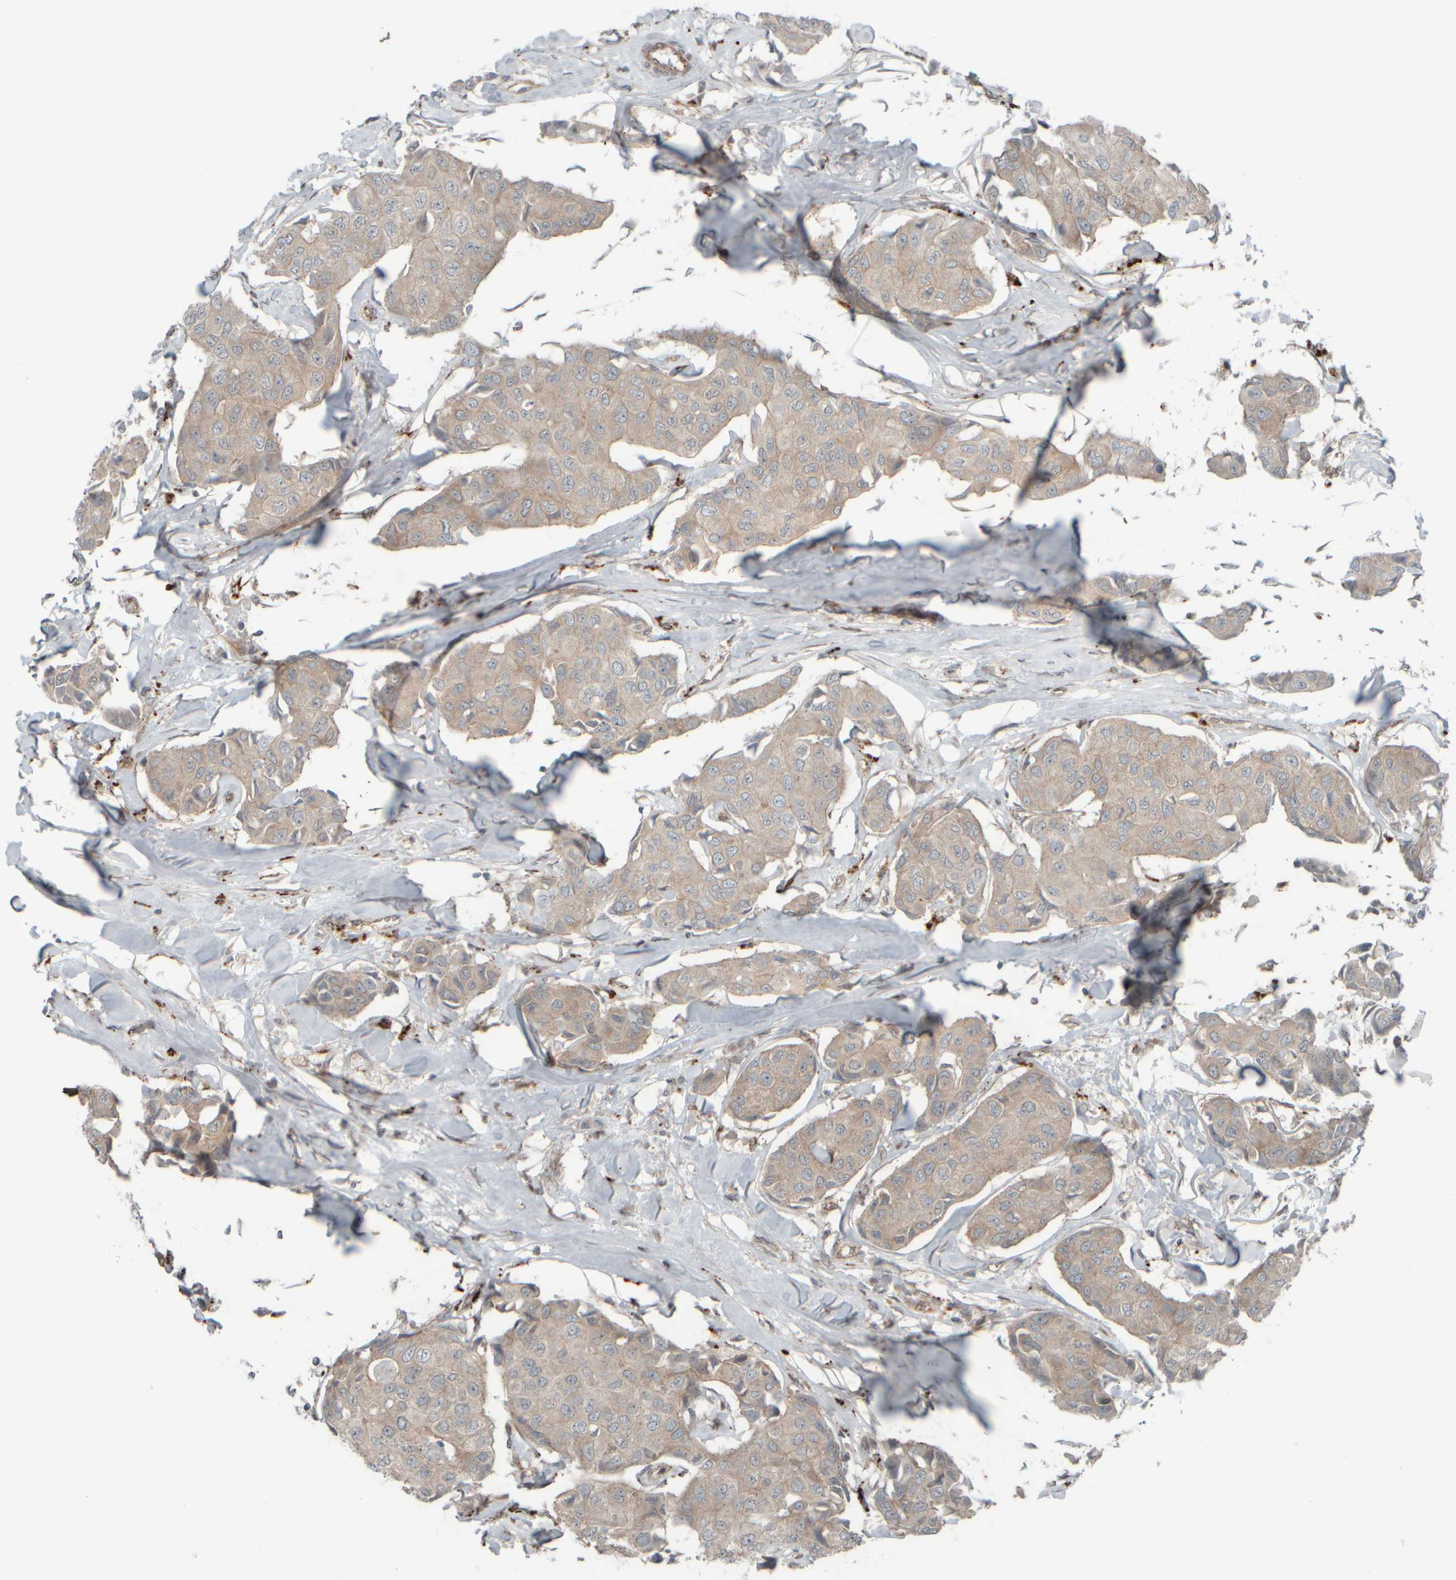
{"staining": {"intensity": "weak", "quantity": "<25%", "location": "cytoplasmic/membranous"}, "tissue": "breast cancer", "cell_type": "Tumor cells", "image_type": "cancer", "snomed": [{"axis": "morphology", "description": "Duct carcinoma"}, {"axis": "topography", "description": "Breast"}], "caption": "Breast cancer (invasive ductal carcinoma) was stained to show a protein in brown. There is no significant staining in tumor cells. (DAB IHC, high magnification).", "gene": "GIGYF1", "patient": {"sex": "female", "age": 80}}